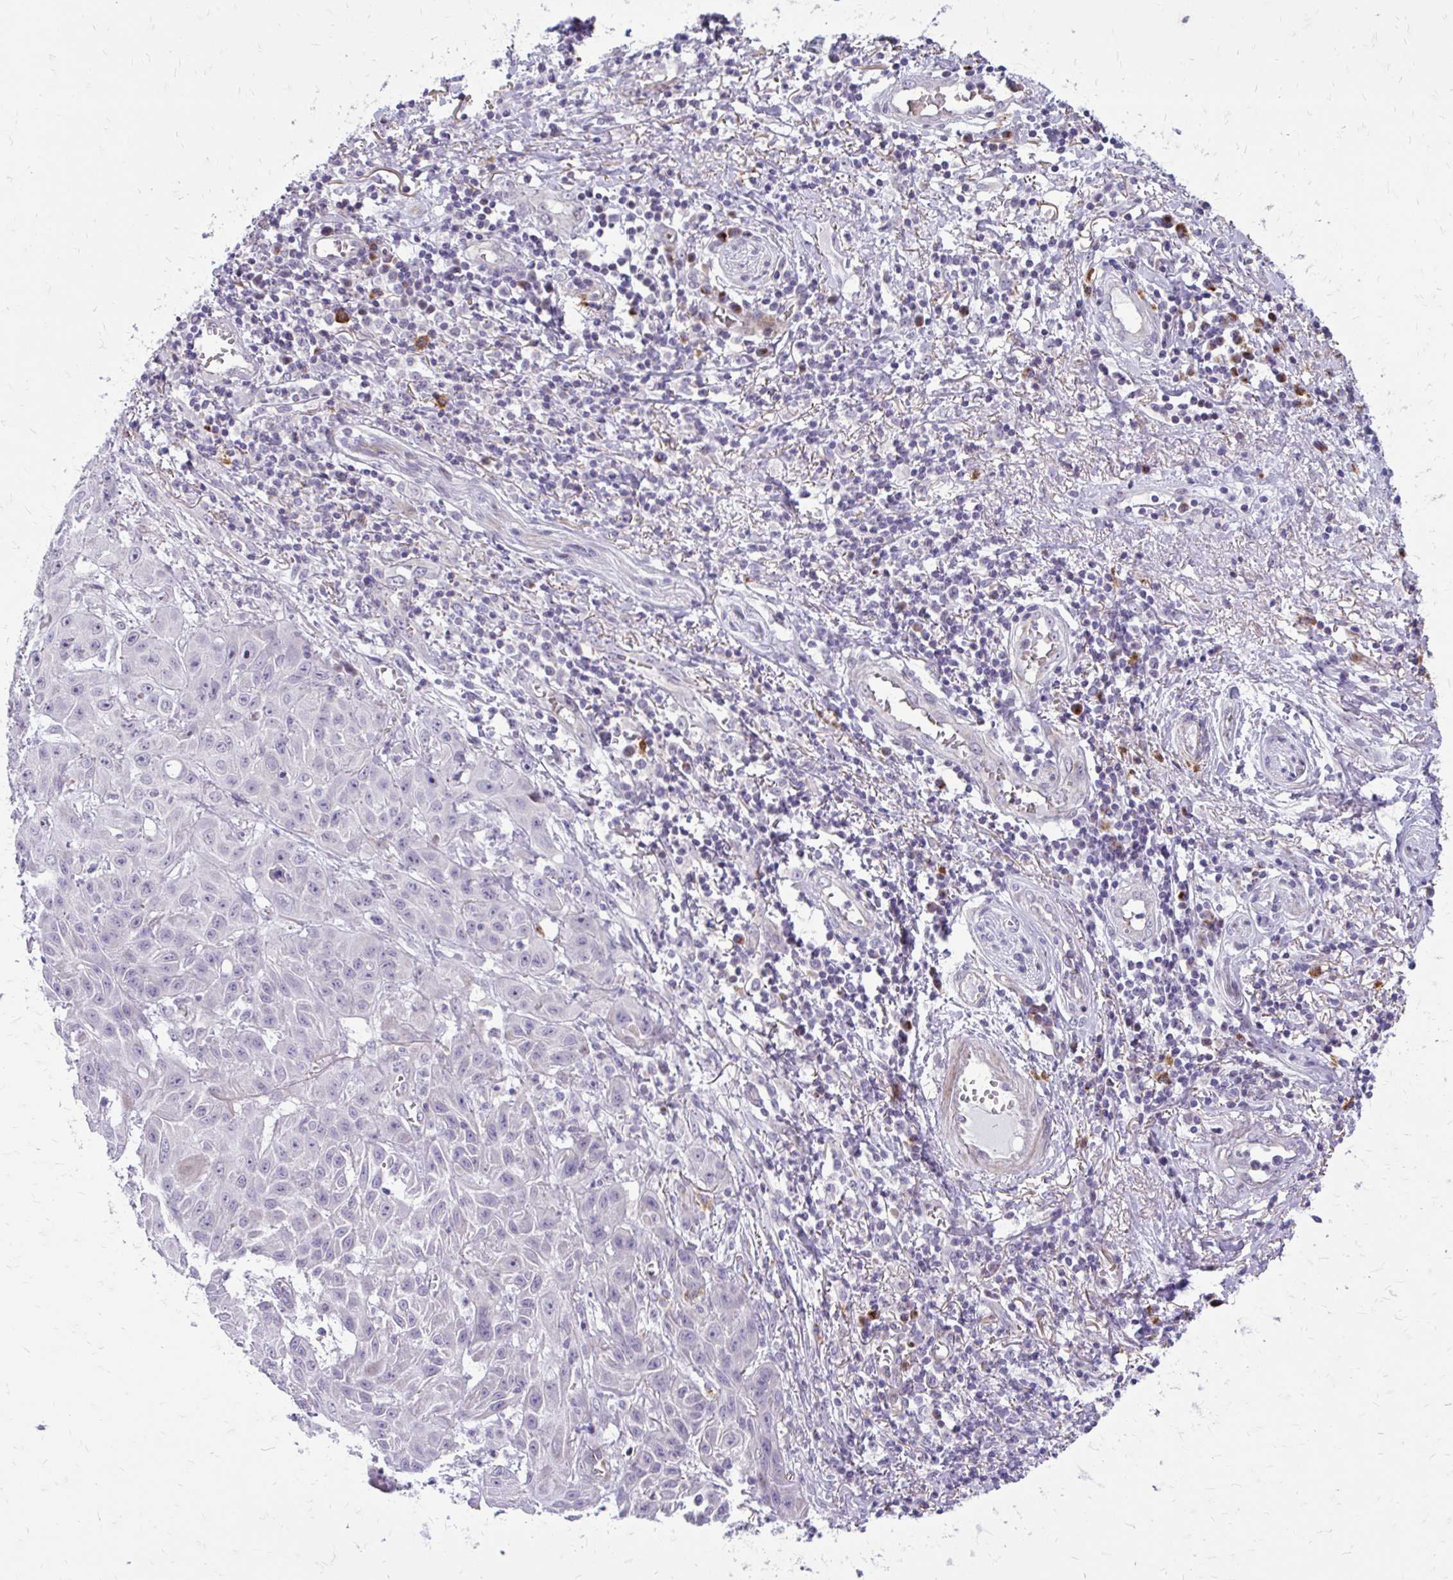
{"staining": {"intensity": "negative", "quantity": "none", "location": "none"}, "tissue": "skin cancer", "cell_type": "Tumor cells", "image_type": "cancer", "snomed": [{"axis": "morphology", "description": "Squamous cell carcinoma, NOS"}, {"axis": "topography", "description": "Skin"}, {"axis": "topography", "description": "Vulva"}], "caption": "A micrograph of skin cancer stained for a protein demonstrates no brown staining in tumor cells. Nuclei are stained in blue.", "gene": "FUNDC2", "patient": {"sex": "female", "age": 71}}